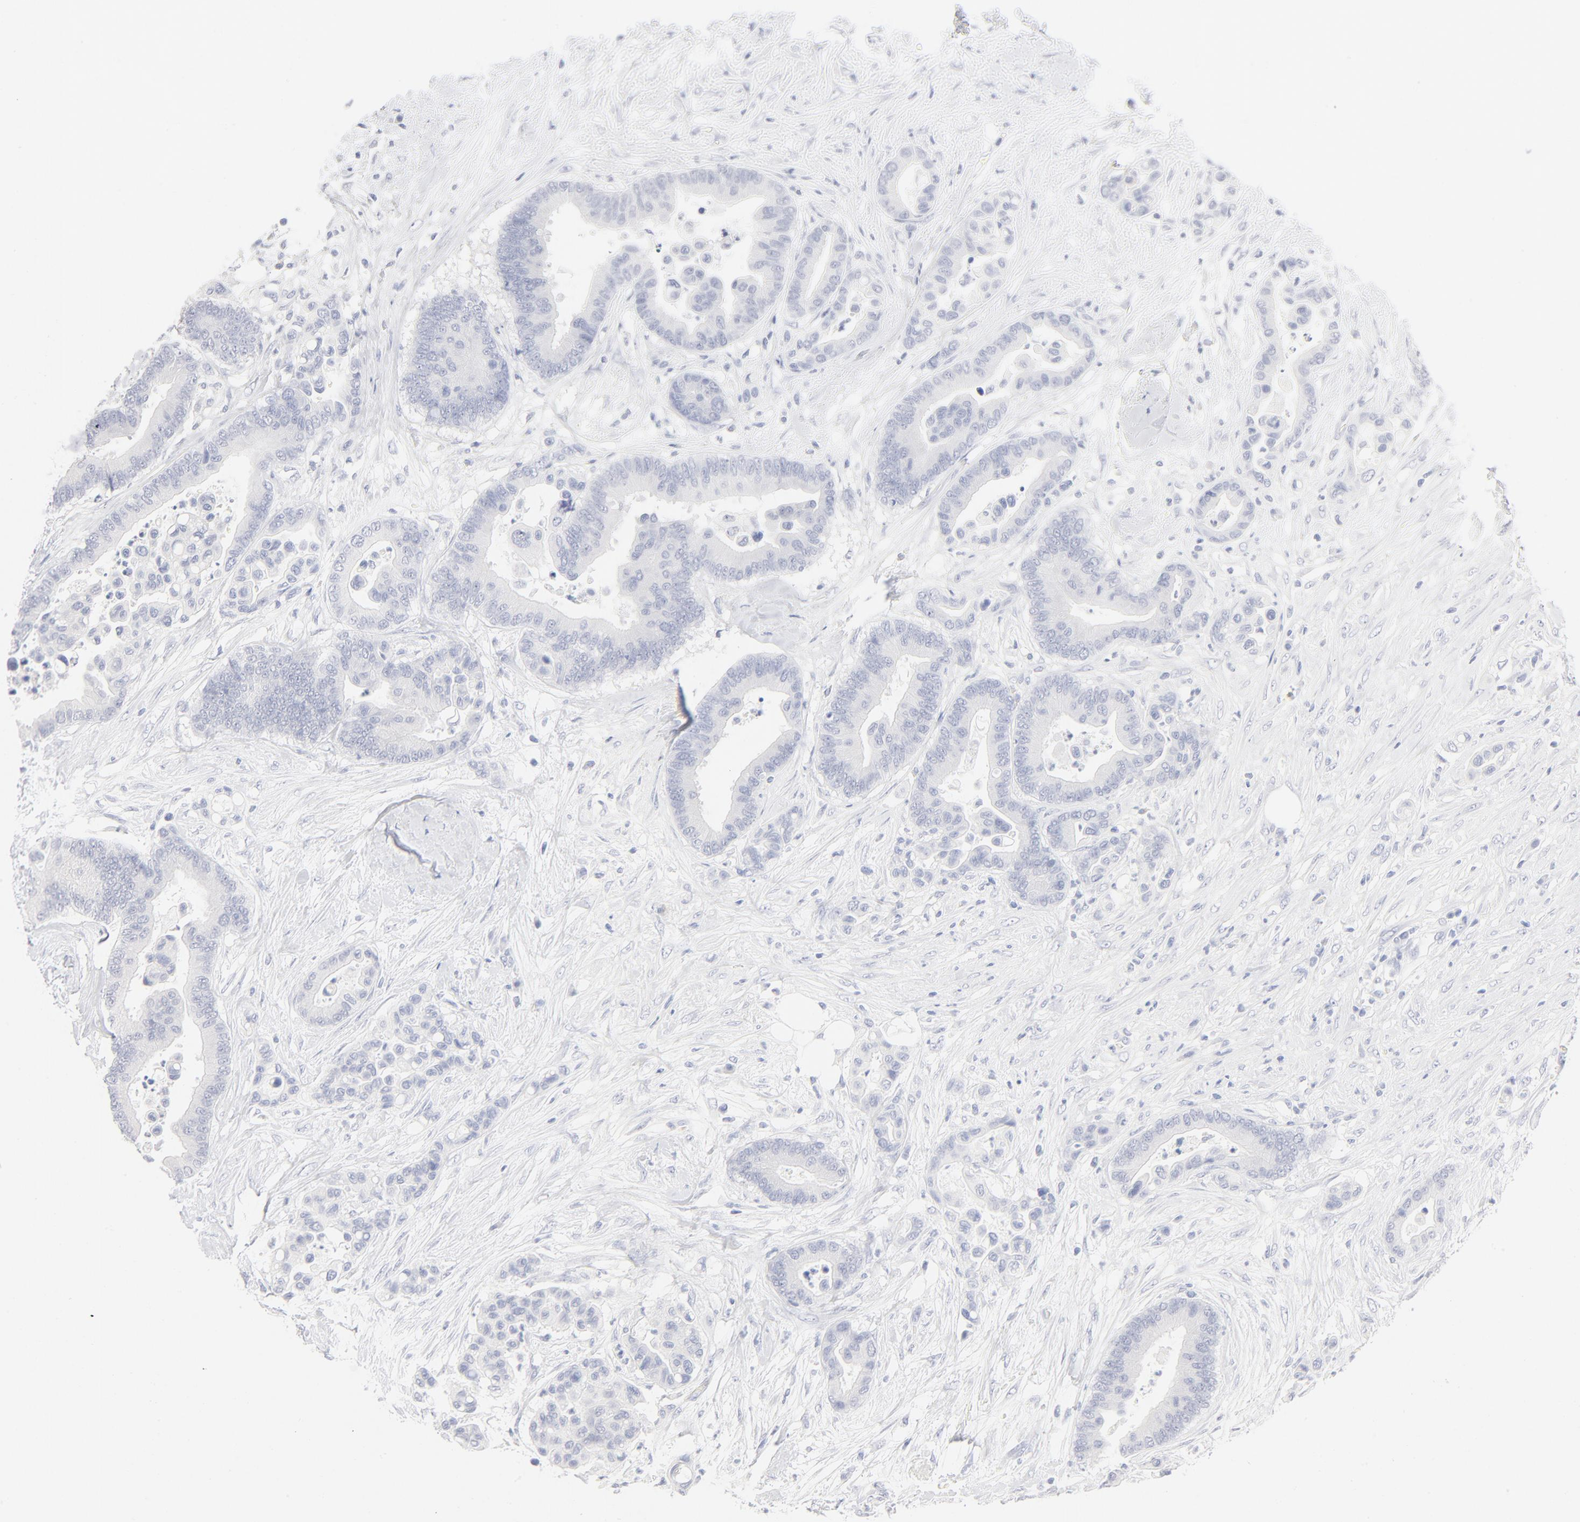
{"staining": {"intensity": "negative", "quantity": "none", "location": "none"}, "tissue": "colorectal cancer", "cell_type": "Tumor cells", "image_type": "cancer", "snomed": [{"axis": "morphology", "description": "Adenocarcinoma, NOS"}, {"axis": "topography", "description": "Colon"}], "caption": "Immunohistochemistry histopathology image of adenocarcinoma (colorectal) stained for a protein (brown), which demonstrates no staining in tumor cells.", "gene": "ONECUT1", "patient": {"sex": "male", "age": 82}}